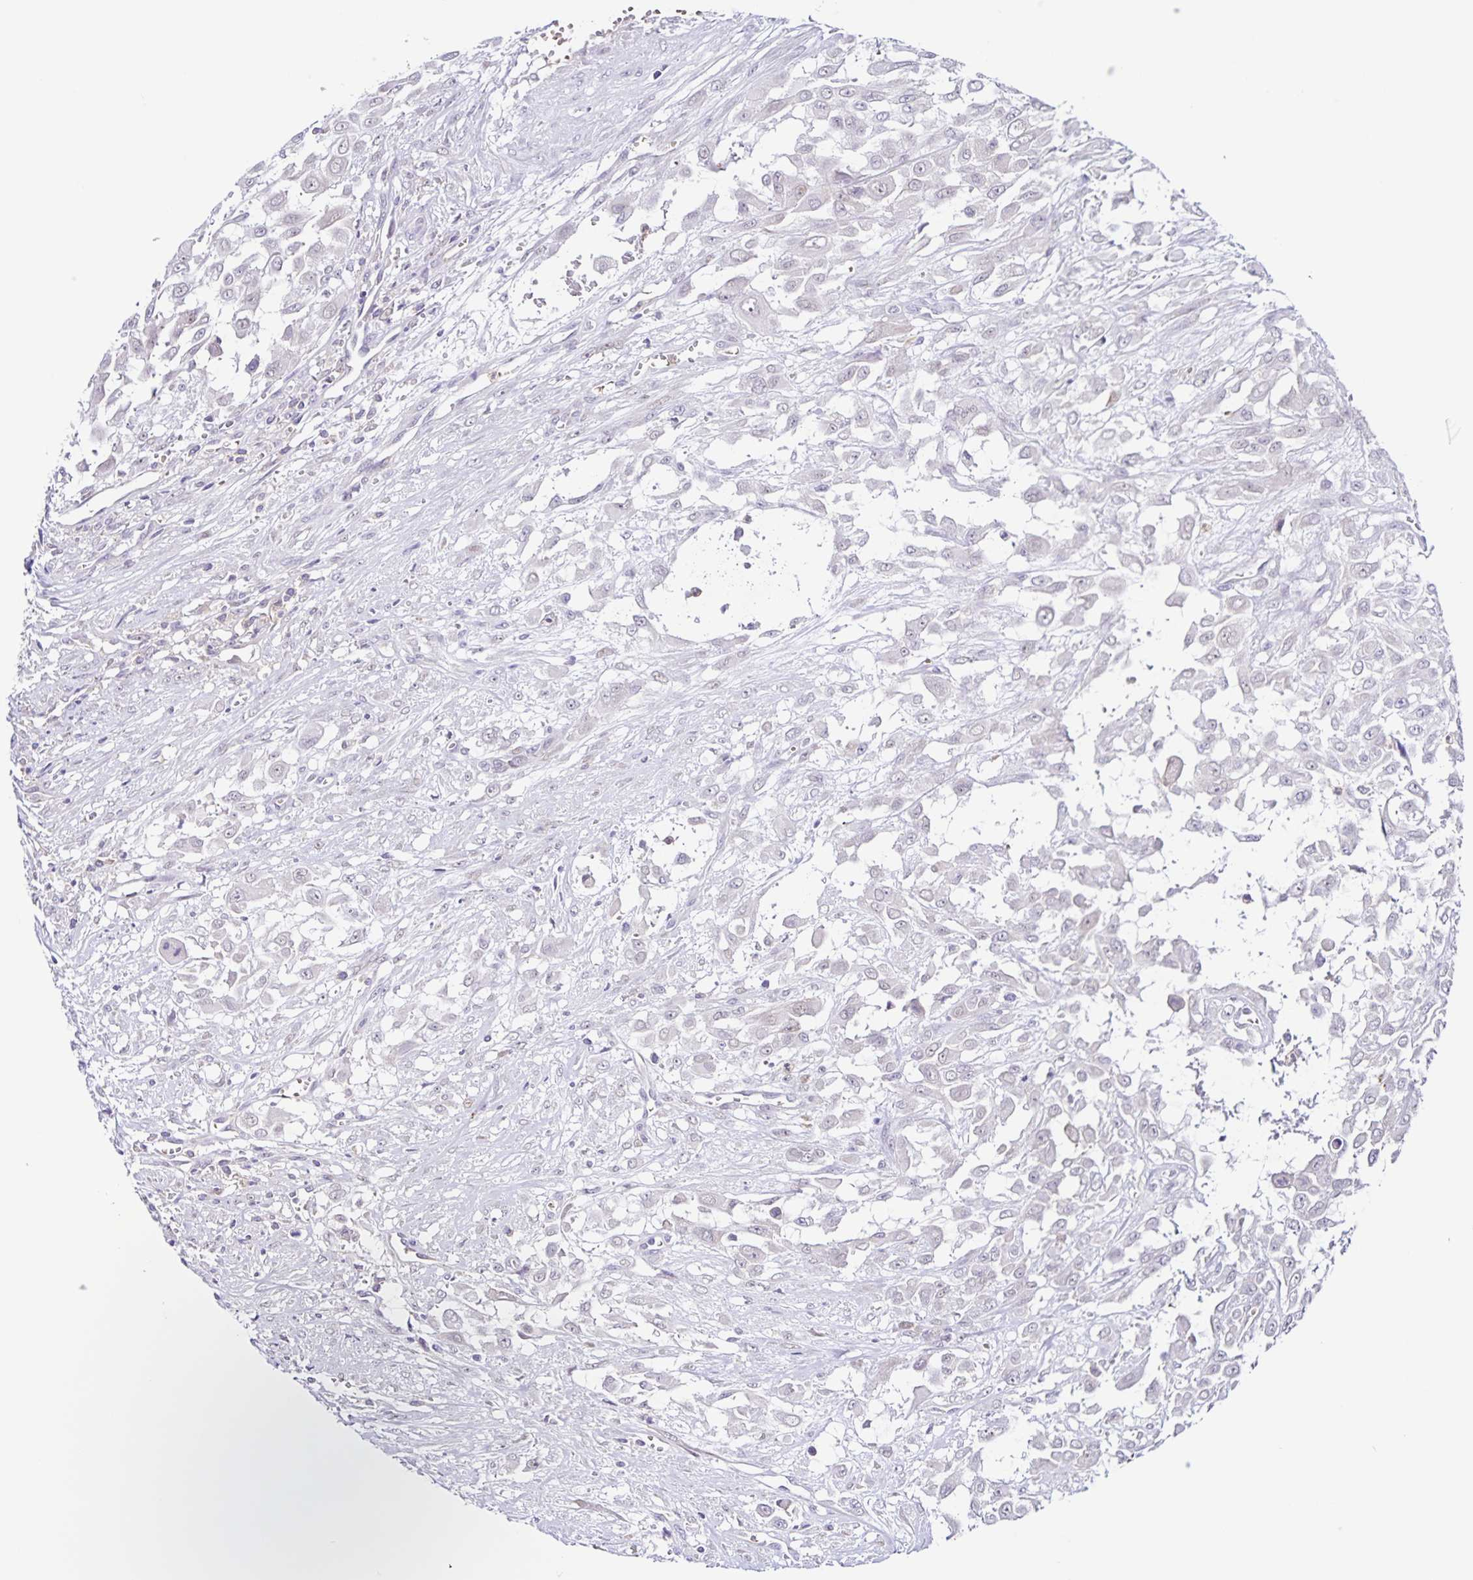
{"staining": {"intensity": "negative", "quantity": "none", "location": "none"}, "tissue": "urothelial cancer", "cell_type": "Tumor cells", "image_type": "cancer", "snomed": [{"axis": "morphology", "description": "Urothelial carcinoma, High grade"}, {"axis": "topography", "description": "Urinary bladder"}], "caption": "Tumor cells show no significant protein staining in urothelial cancer.", "gene": "STPG4", "patient": {"sex": "male", "age": 57}}